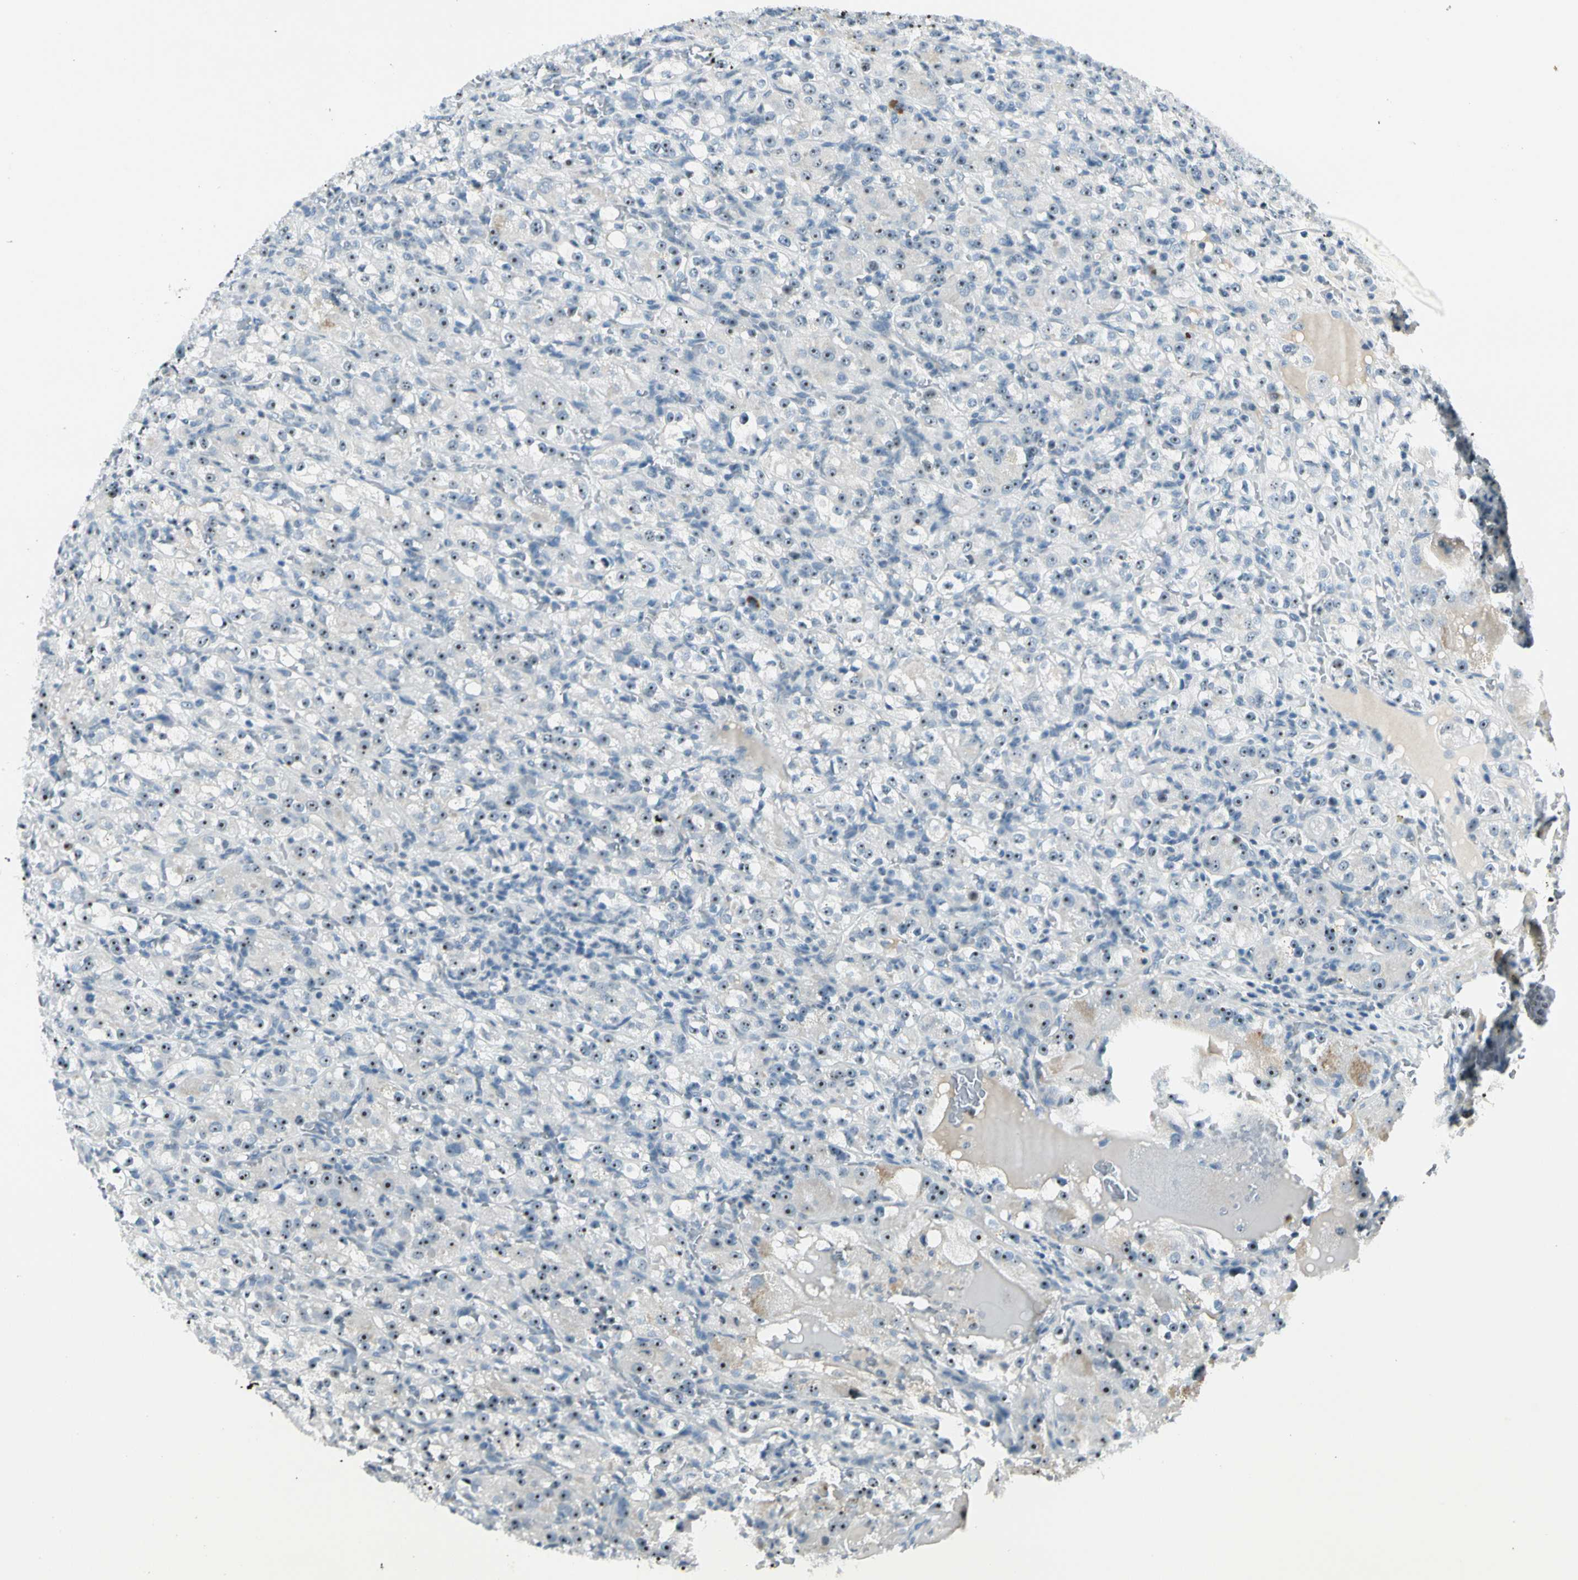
{"staining": {"intensity": "moderate", "quantity": "25%-75%", "location": "nuclear"}, "tissue": "renal cancer", "cell_type": "Tumor cells", "image_type": "cancer", "snomed": [{"axis": "morphology", "description": "Normal tissue, NOS"}, {"axis": "morphology", "description": "Adenocarcinoma, NOS"}, {"axis": "topography", "description": "Kidney"}], "caption": "A photomicrograph showing moderate nuclear expression in approximately 25%-75% of tumor cells in renal cancer, as visualized by brown immunohistochemical staining.", "gene": "ZSCAN1", "patient": {"sex": "male", "age": 61}}